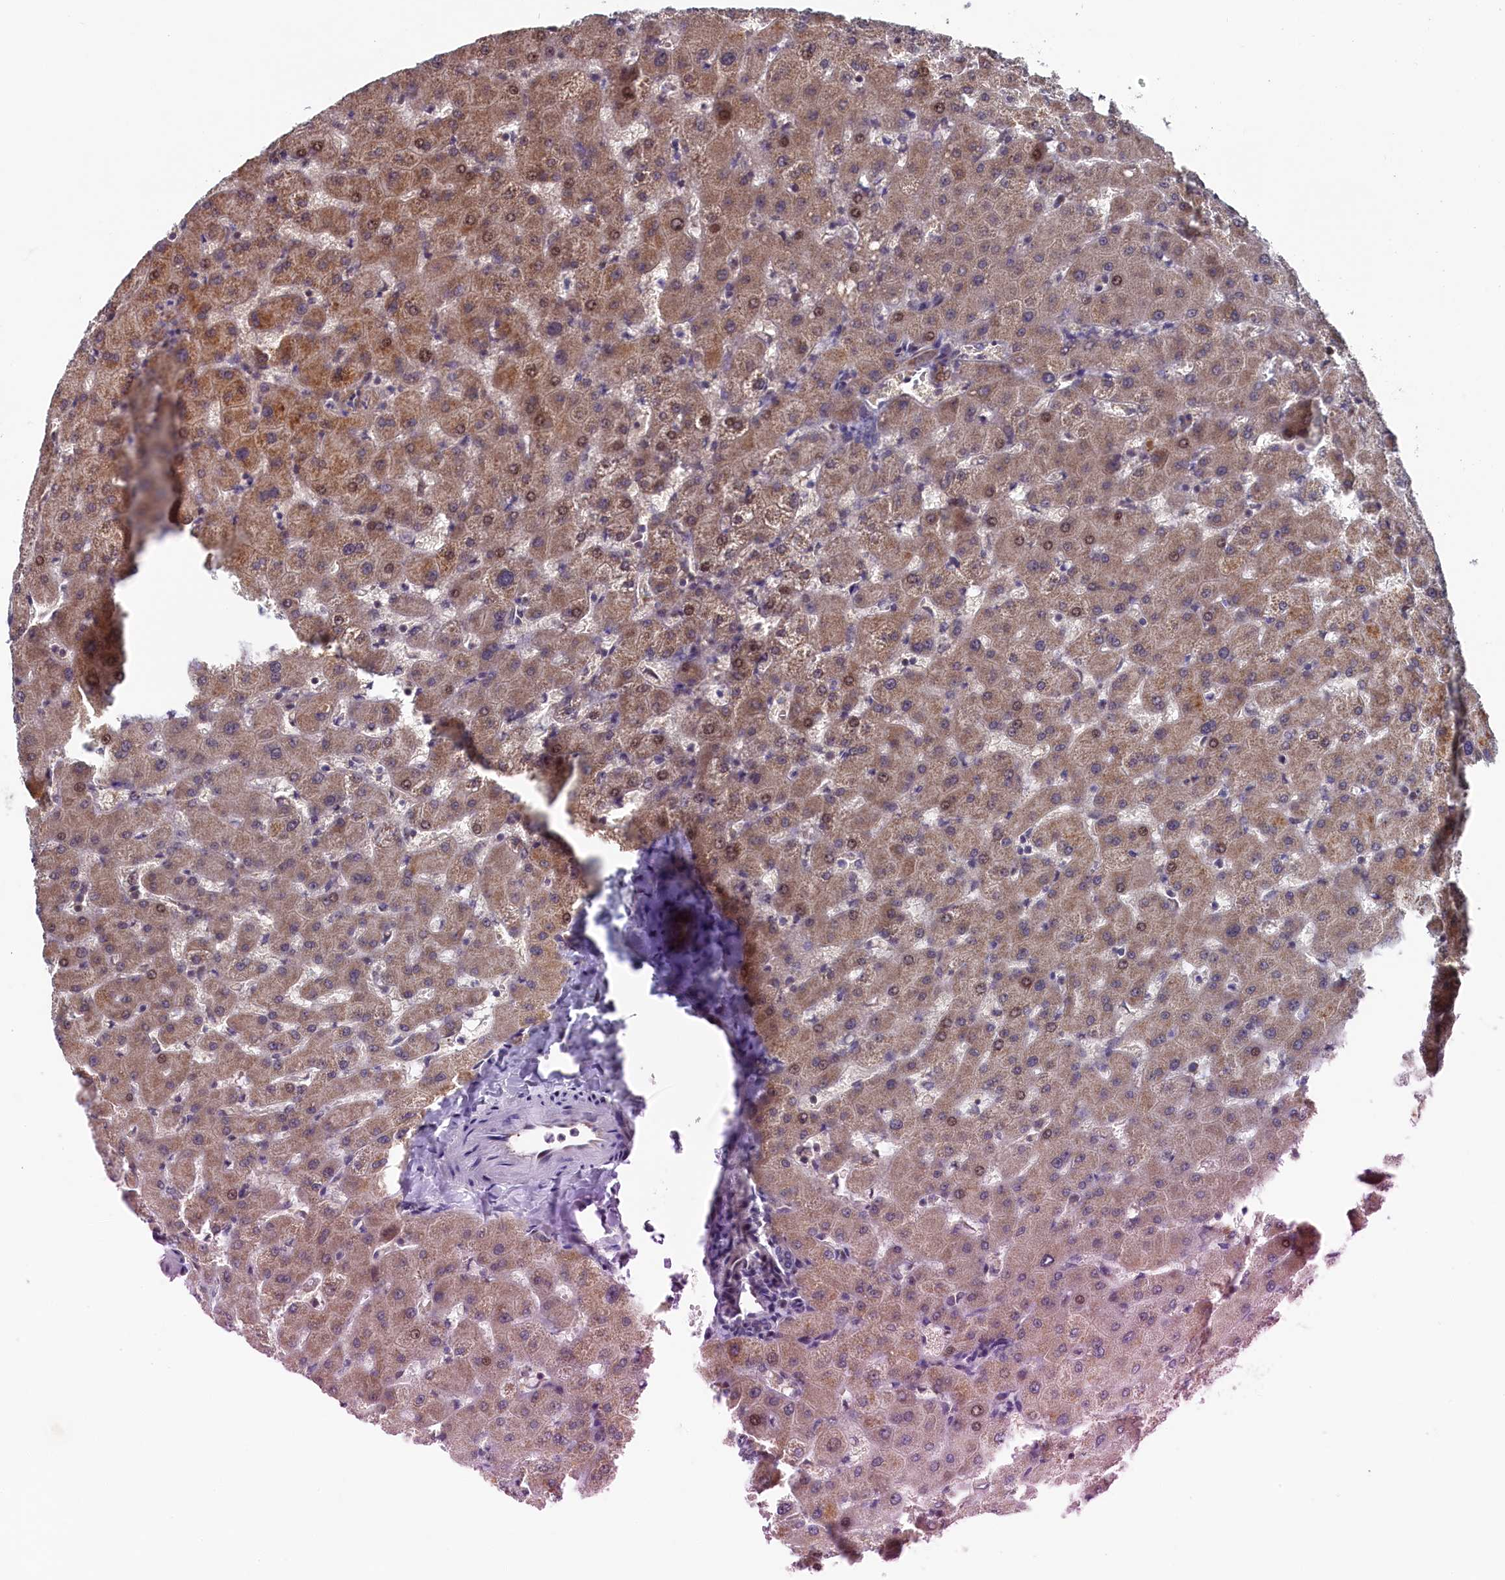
{"staining": {"intensity": "negative", "quantity": "none", "location": "none"}, "tissue": "liver", "cell_type": "Cholangiocytes", "image_type": "normal", "snomed": [{"axis": "morphology", "description": "Normal tissue, NOS"}, {"axis": "topography", "description": "Liver"}], "caption": "Immunohistochemistry (IHC) histopathology image of benign liver: human liver stained with DAB (3,3'-diaminobenzidine) exhibits no significant protein staining in cholangiocytes. (DAB (3,3'-diaminobenzidine) immunohistochemistry, high magnification).", "gene": "CLPX", "patient": {"sex": "female", "age": 63}}